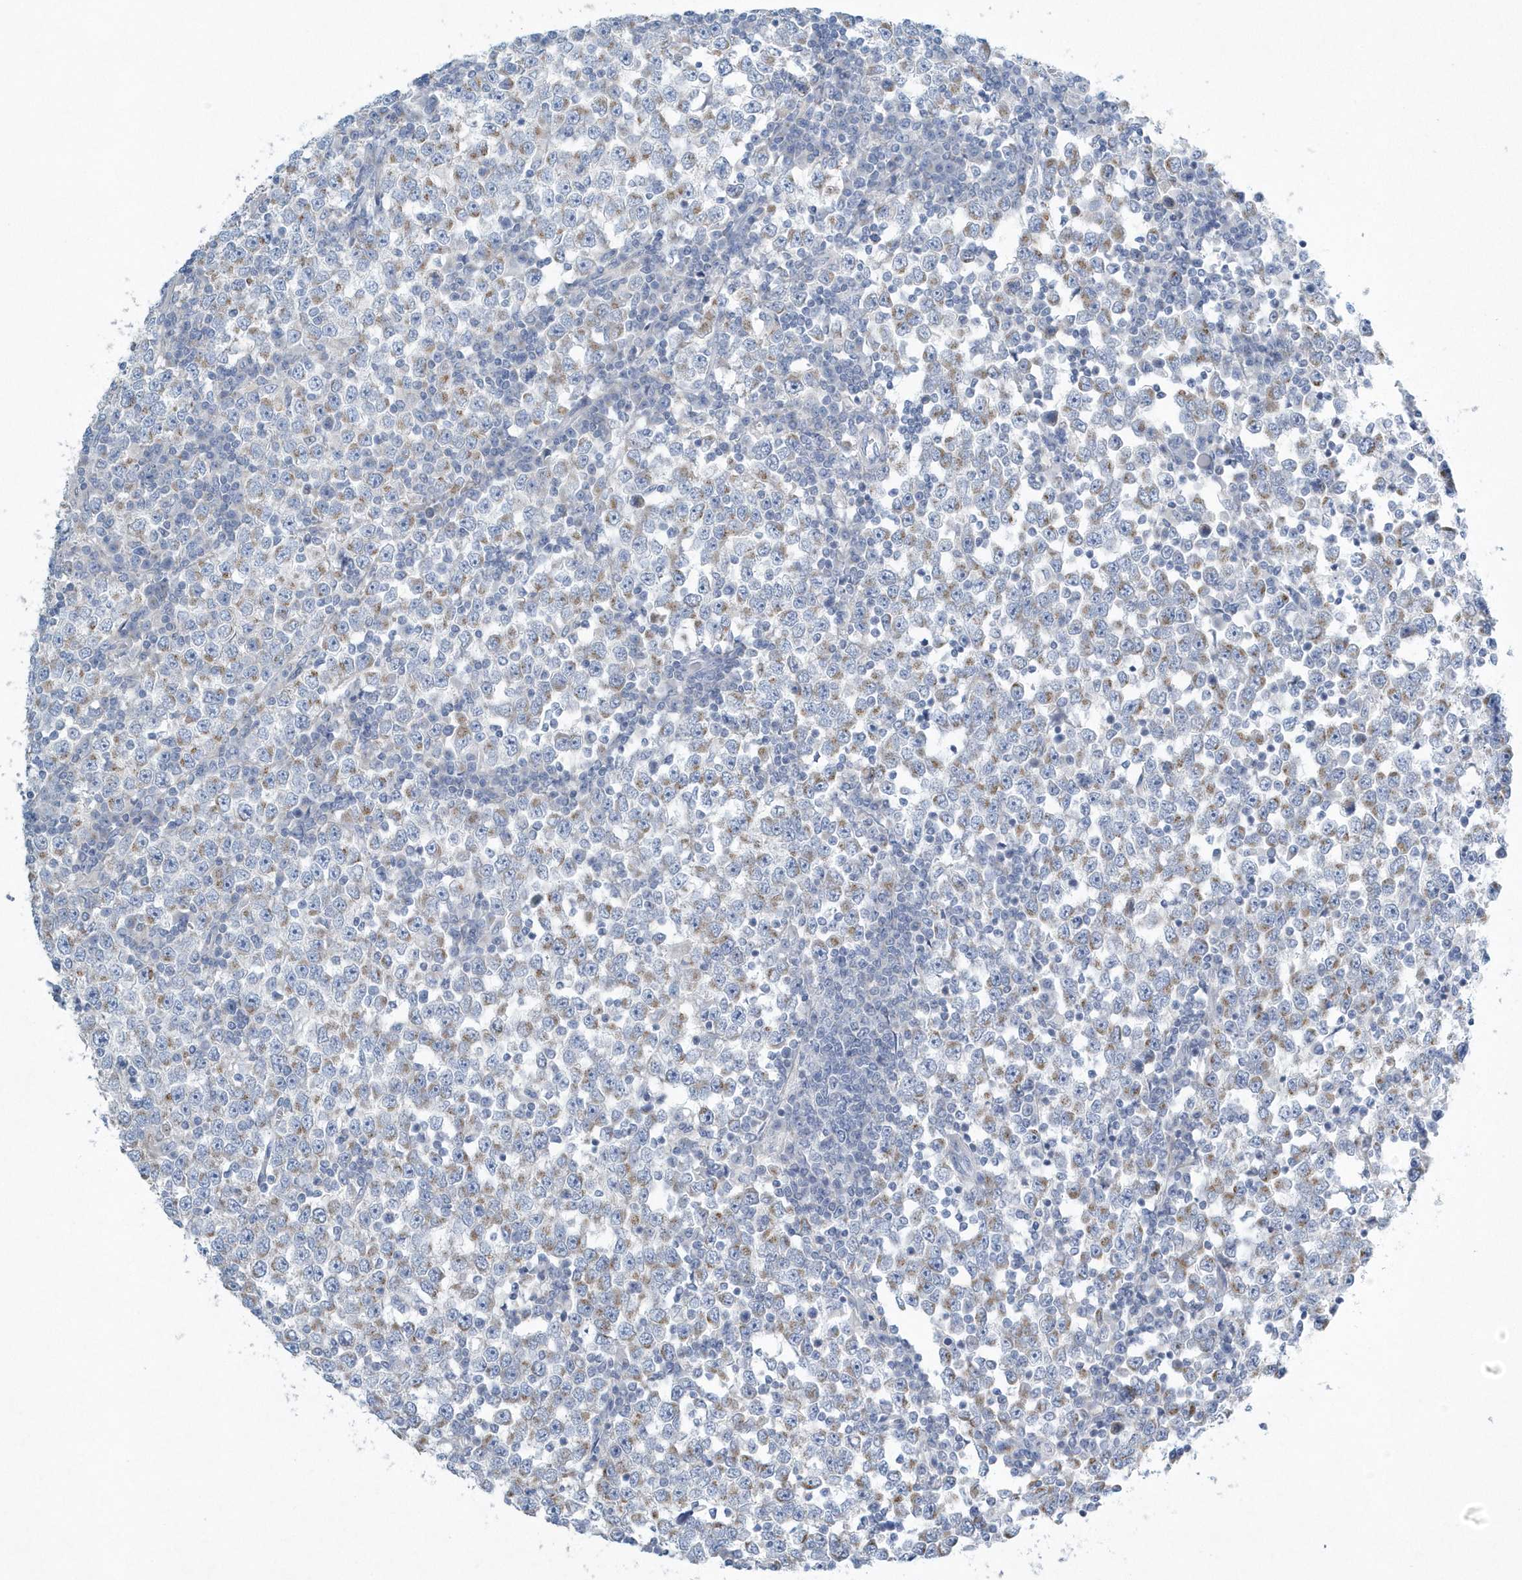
{"staining": {"intensity": "moderate", "quantity": "25%-75%", "location": "cytoplasmic/membranous"}, "tissue": "testis cancer", "cell_type": "Tumor cells", "image_type": "cancer", "snomed": [{"axis": "morphology", "description": "Seminoma, NOS"}, {"axis": "topography", "description": "Testis"}], "caption": "Testis seminoma stained with a brown dye exhibits moderate cytoplasmic/membranous positive staining in approximately 25%-75% of tumor cells.", "gene": "SPATA18", "patient": {"sex": "male", "age": 65}}